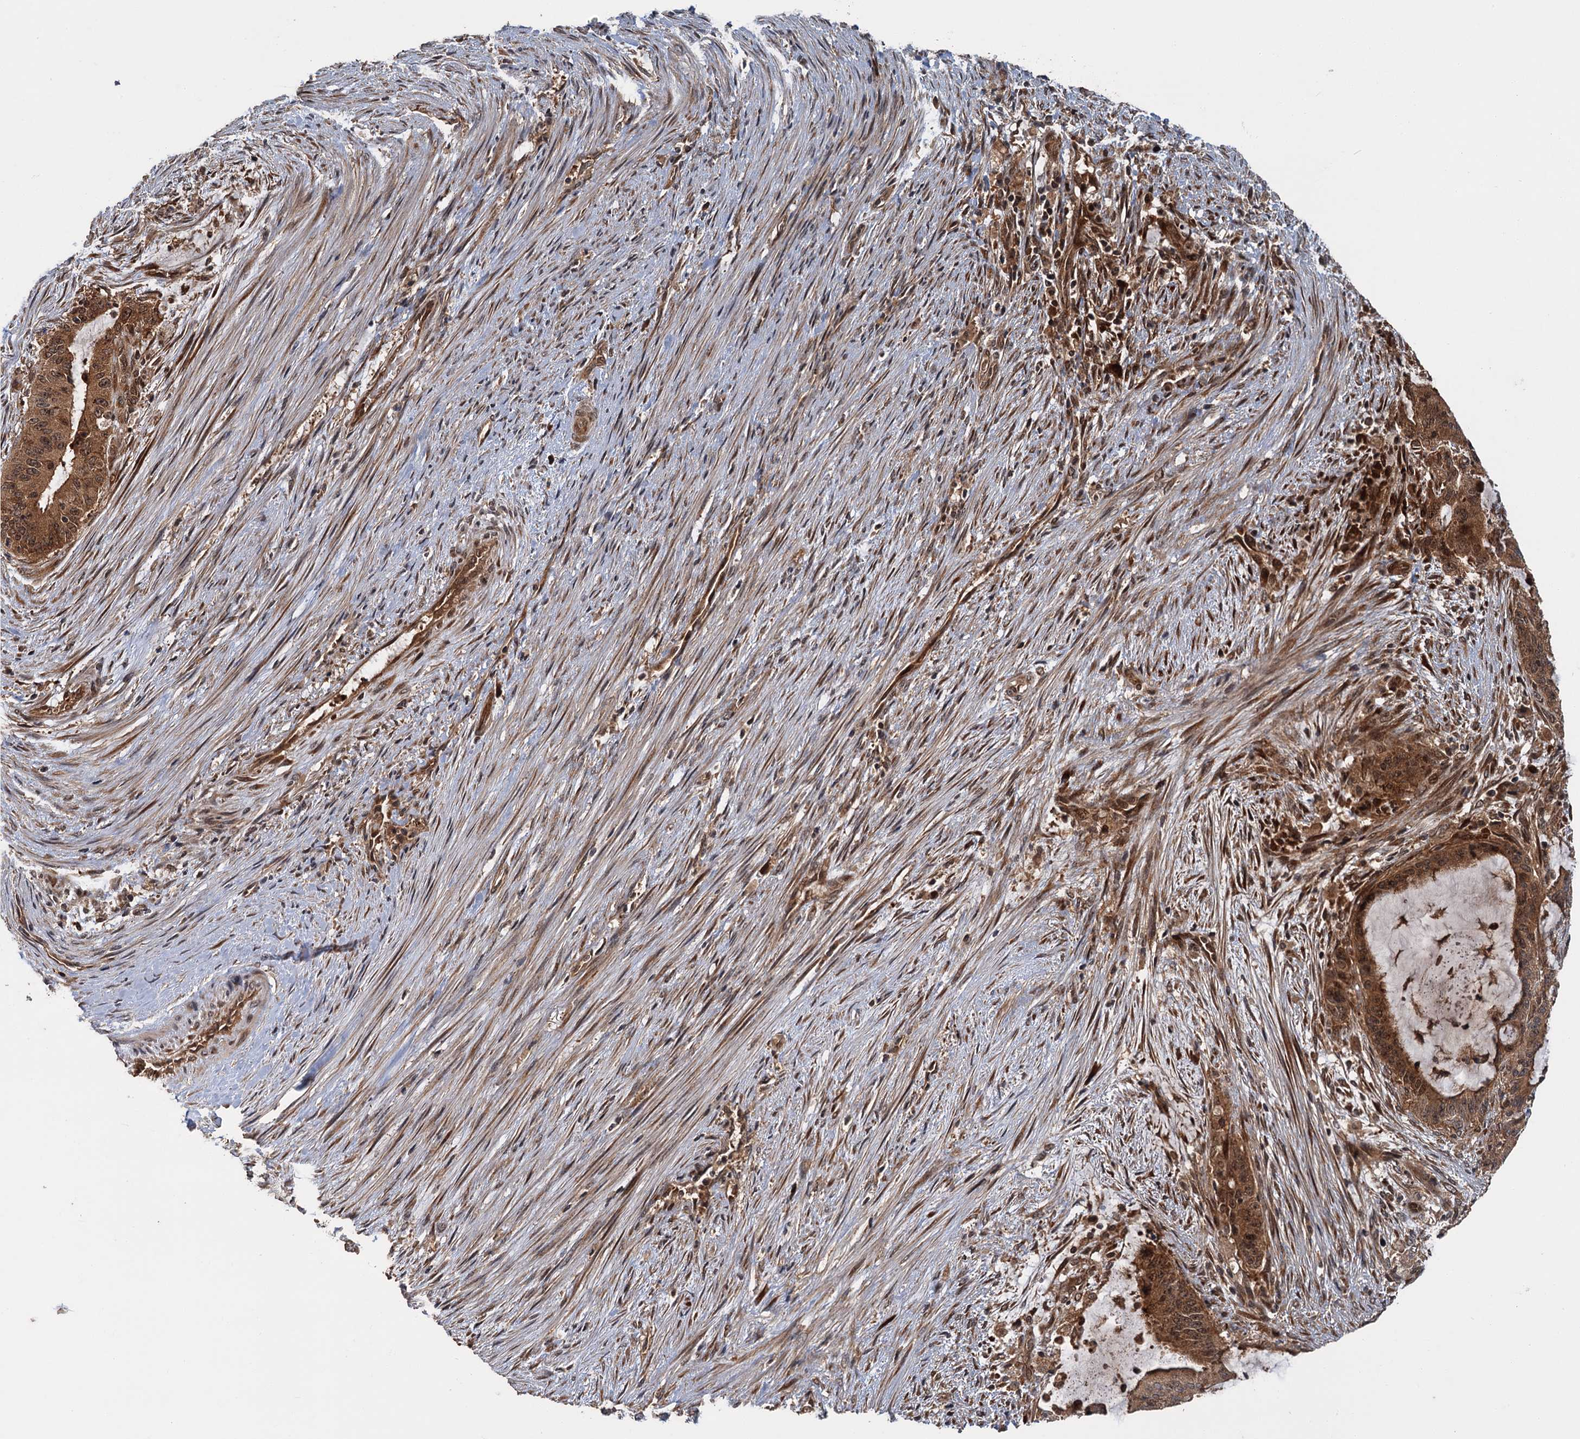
{"staining": {"intensity": "moderate", "quantity": ">75%", "location": "cytoplasmic/membranous,nuclear"}, "tissue": "liver cancer", "cell_type": "Tumor cells", "image_type": "cancer", "snomed": [{"axis": "morphology", "description": "Normal tissue, NOS"}, {"axis": "morphology", "description": "Cholangiocarcinoma"}, {"axis": "topography", "description": "Liver"}, {"axis": "topography", "description": "Peripheral nerve tissue"}], "caption": "The image shows a brown stain indicating the presence of a protein in the cytoplasmic/membranous and nuclear of tumor cells in cholangiocarcinoma (liver).", "gene": "KANSL2", "patient": {"sex": "female", "age": 73}}